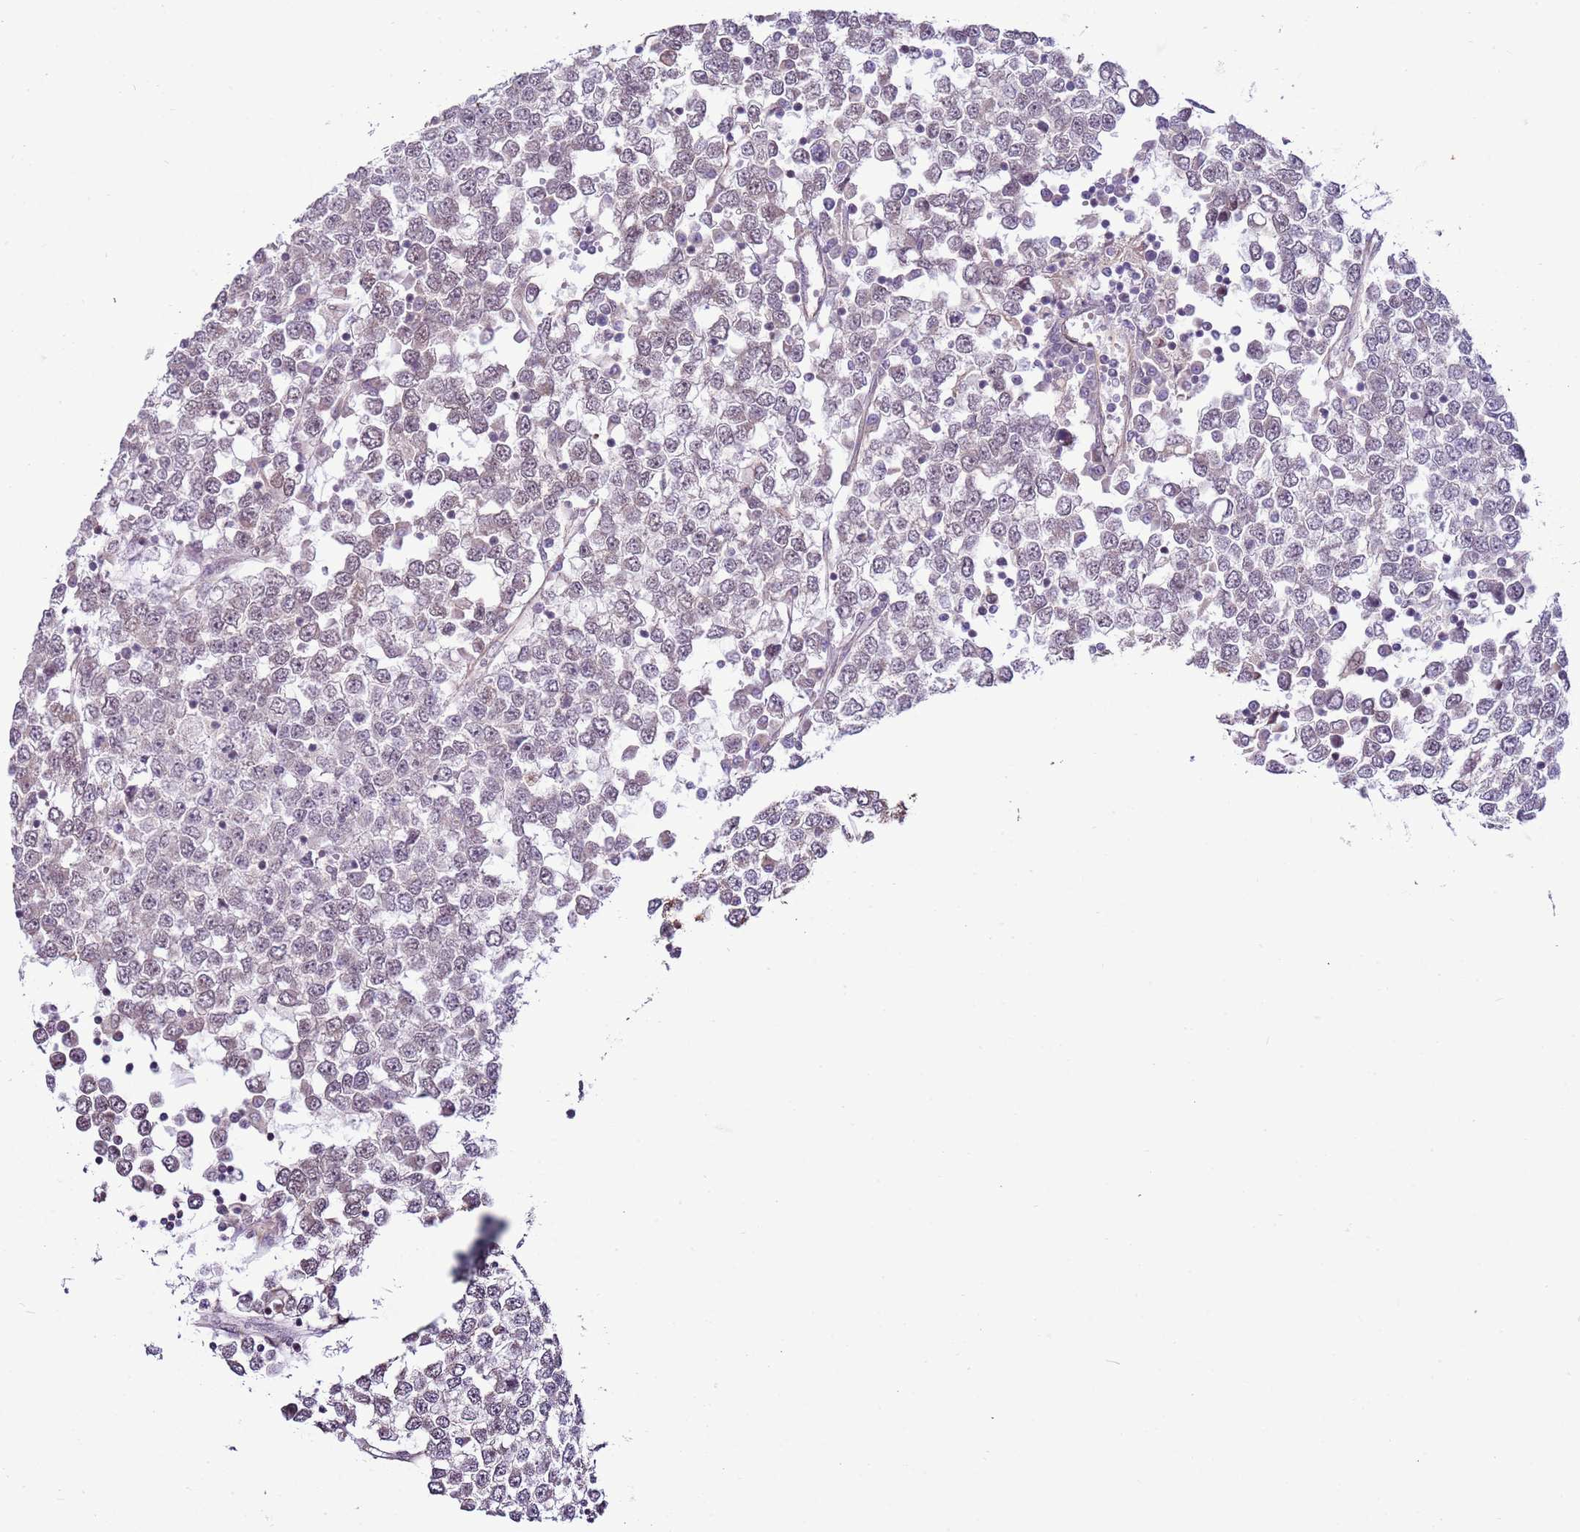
{"staining": {"intensity": "negative", "quantity": "none", "location": "none"}, "tissue": "testis cancer", "cell_type": "Tumor cells", "image_type": "cancer", "snomed": [{"axis": "morphology", "description": "Seminoma, NOS"}, {"axis": "topography", "description": "Testis"}], "caption": "Immunohistochemistry (IHC) photomicrograph of human testis cancer (seminoma) stained for a protein (brown), which displays no staining in tumor cells.", "gene": "SCARA3", "patient": {"sex": "male", "age": 65}}